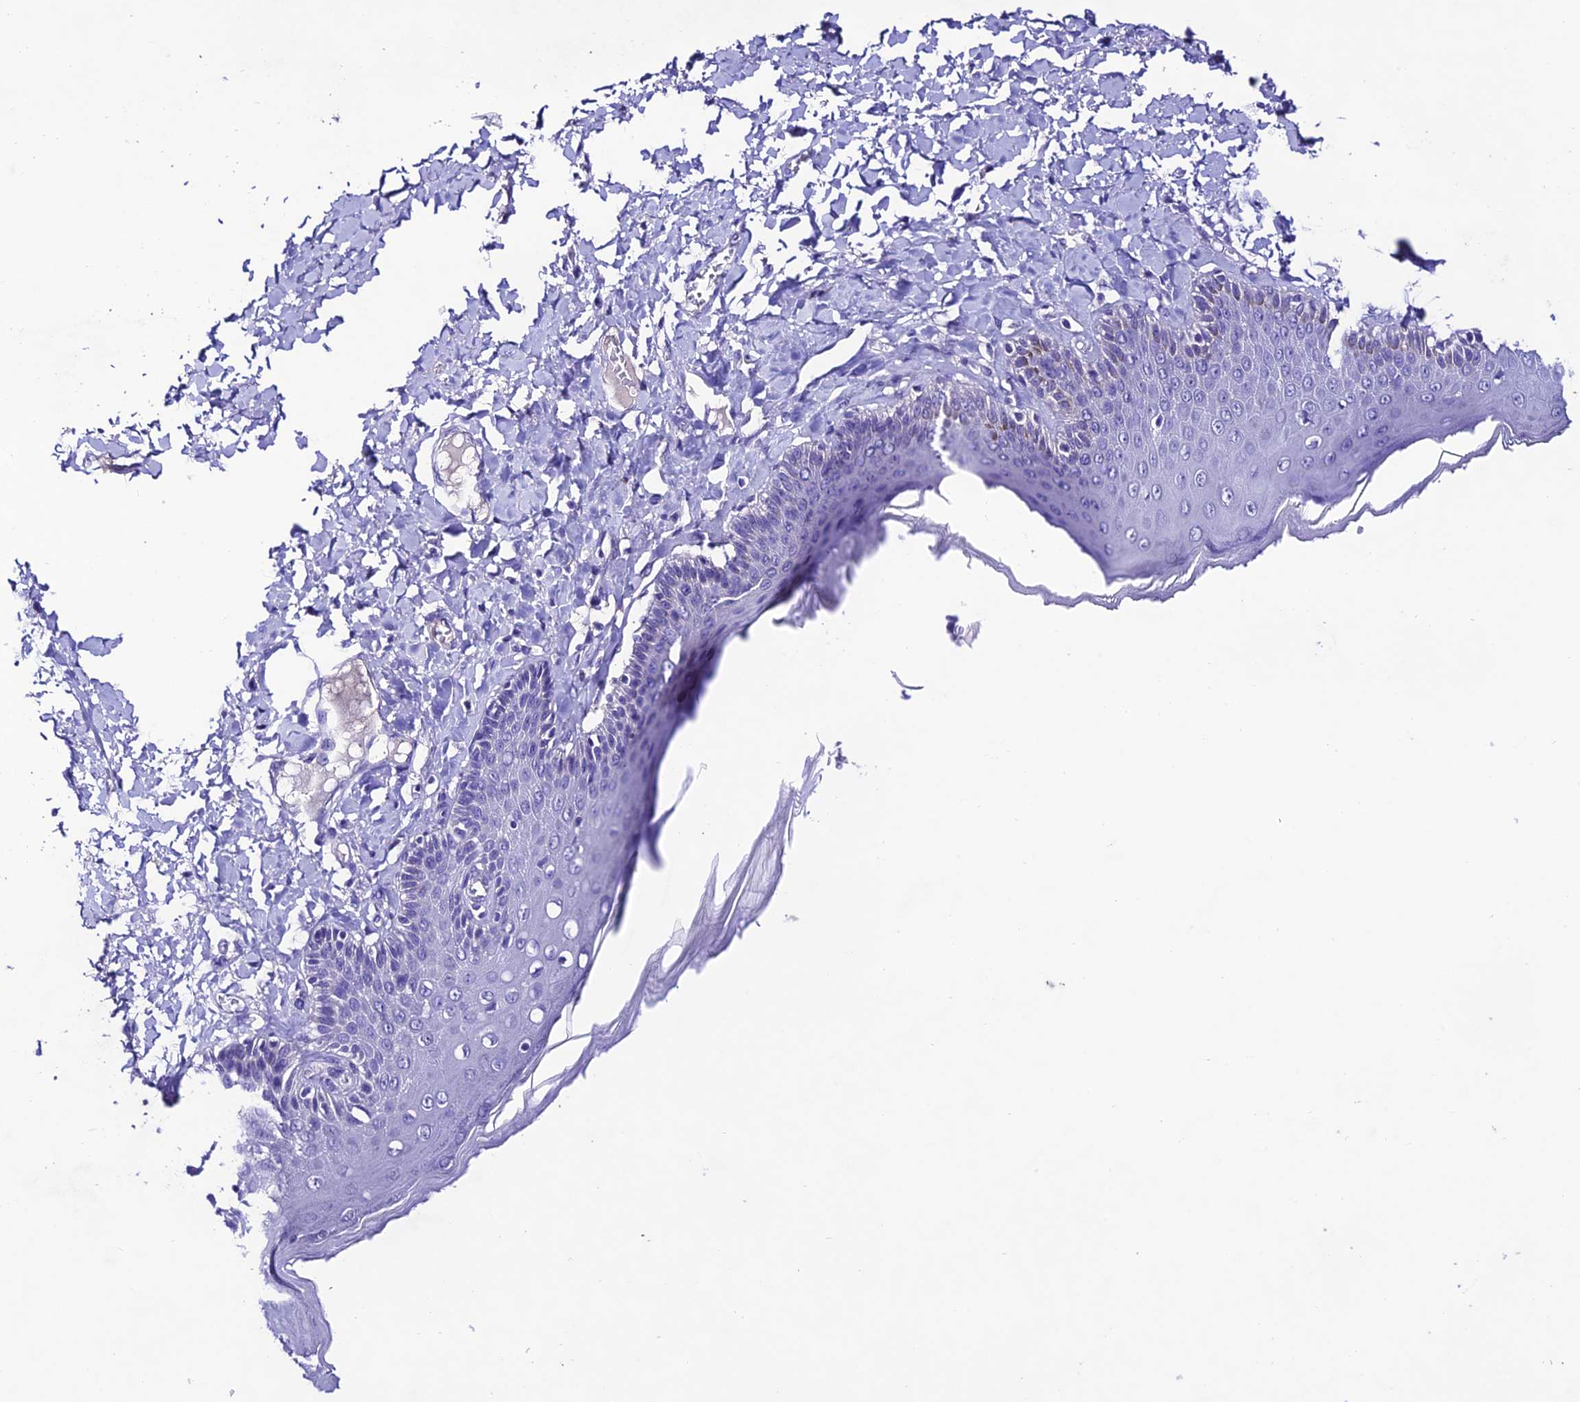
{"staining": {"intensity": "weak", "quantity": "<25%", "location": "cytoplasmic/membranous"}, "tissue": "skin", "cell_type": "Epidermal cells", "image_type": "normal", "snomed": [{"axis": "morphology", "description": "Normal tissue, NOS"}, {"axis": "topography", "description": "Anal"}], "caption": "The histopathology image demonstrates no staining of epidermal cells in unremarkable skin.", "gene": "NLRP6", "patient": {"sex": "male", "age": 69}}